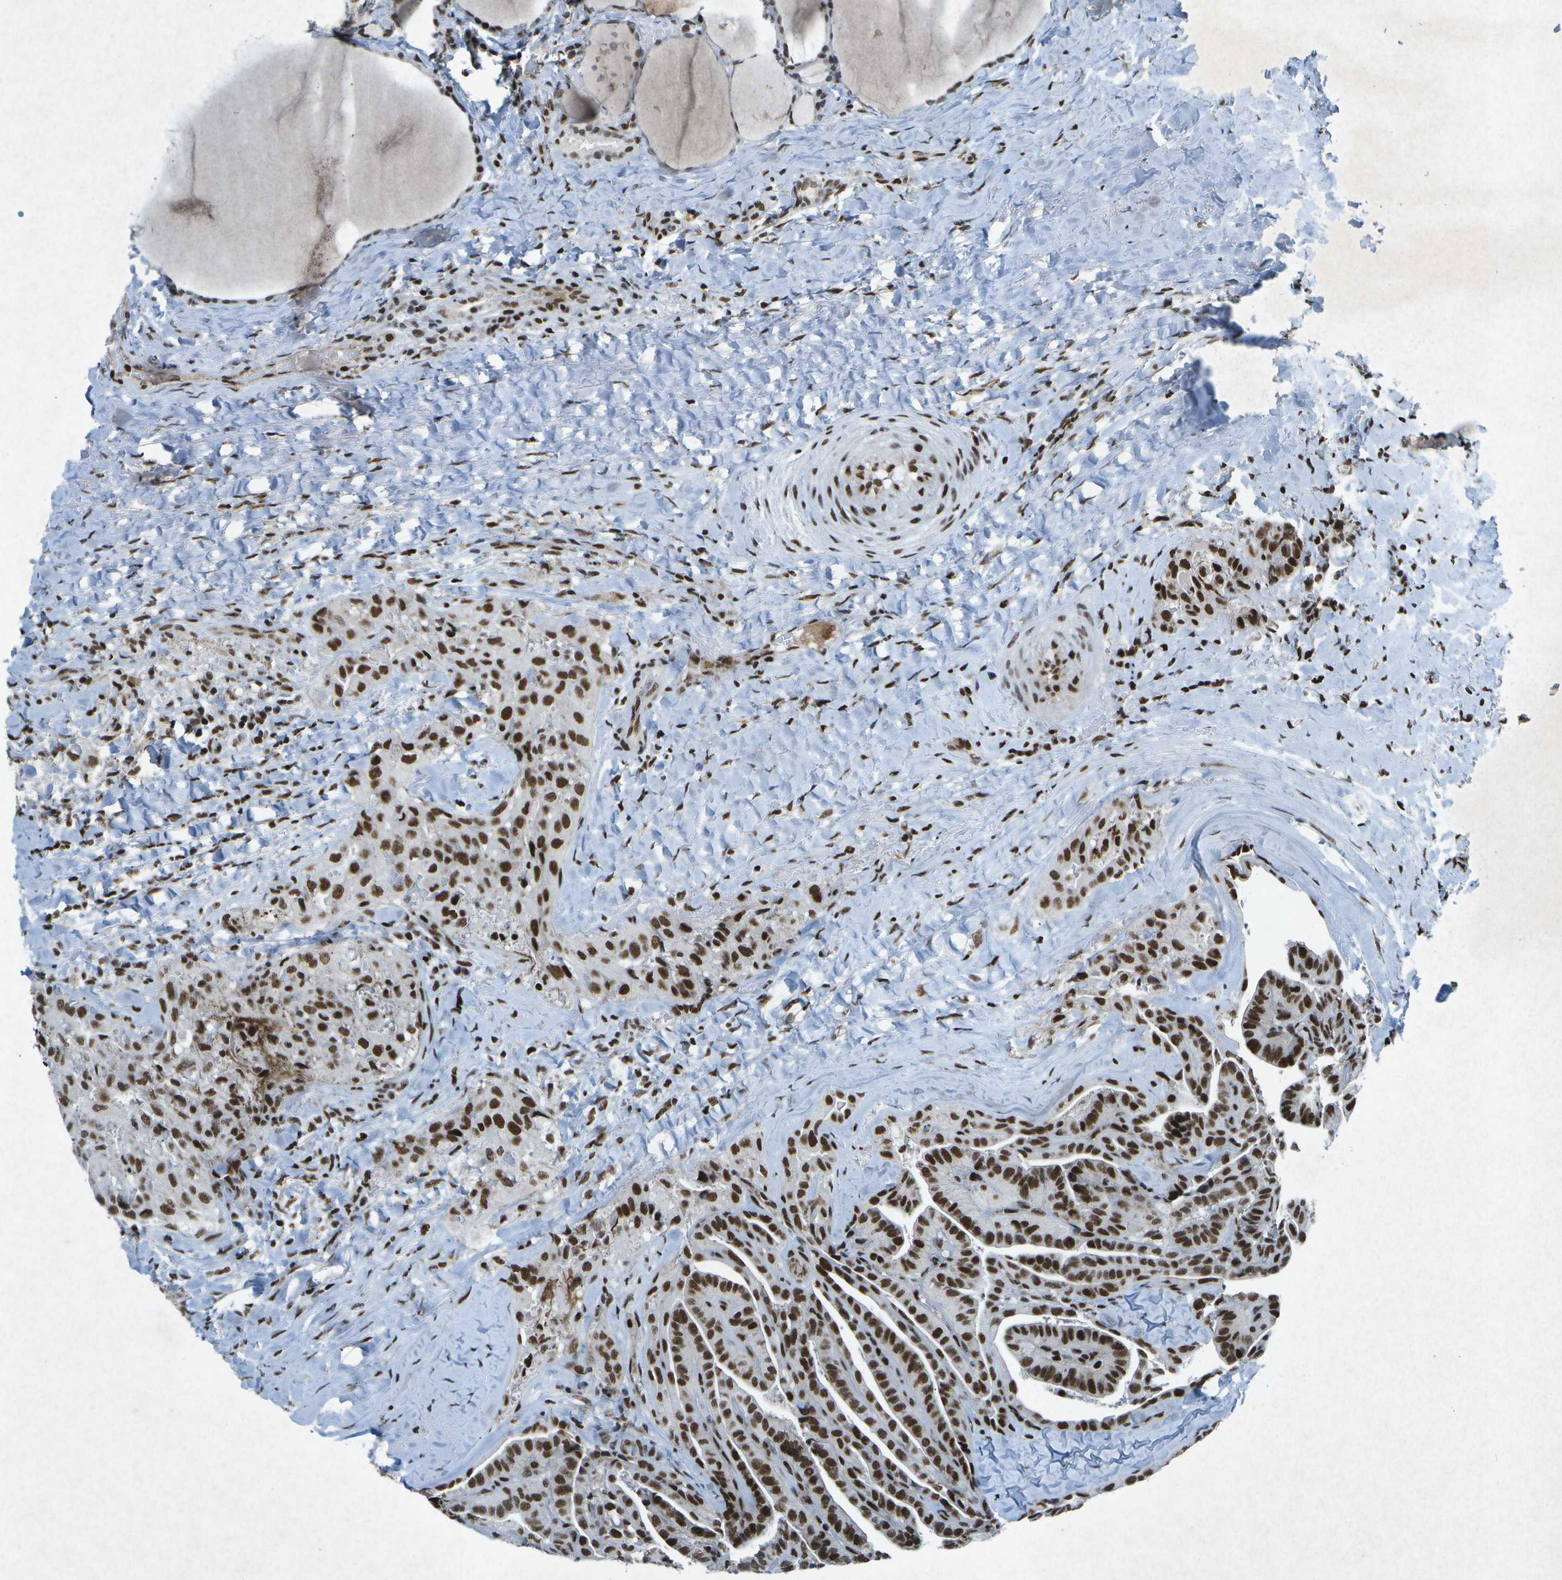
{"staining": {"intensity": "strong", "quantity": ">75%", "location": "nuclear"}, "tissue": "thyroid cancer", "cell_type": "Tumor cells", "image_type": "cancer", "snomed": [{"axis": "morphology", "description": "Papillary adenocarcinoma, NOS"}, {"axis": "topography", "description": "Thyroid gland"}], "caption": "The immunohistochemical stain highlights strong nuclear positivity in tumor cells of thyroid papillary adenocarcinoma tissue. (DAB (3,3'-diaminobenzidine) = brown stain, brightfield microscopy at high magnification).", "gene": "MTA2", "patient": {"sex": "male", "age": 77}}